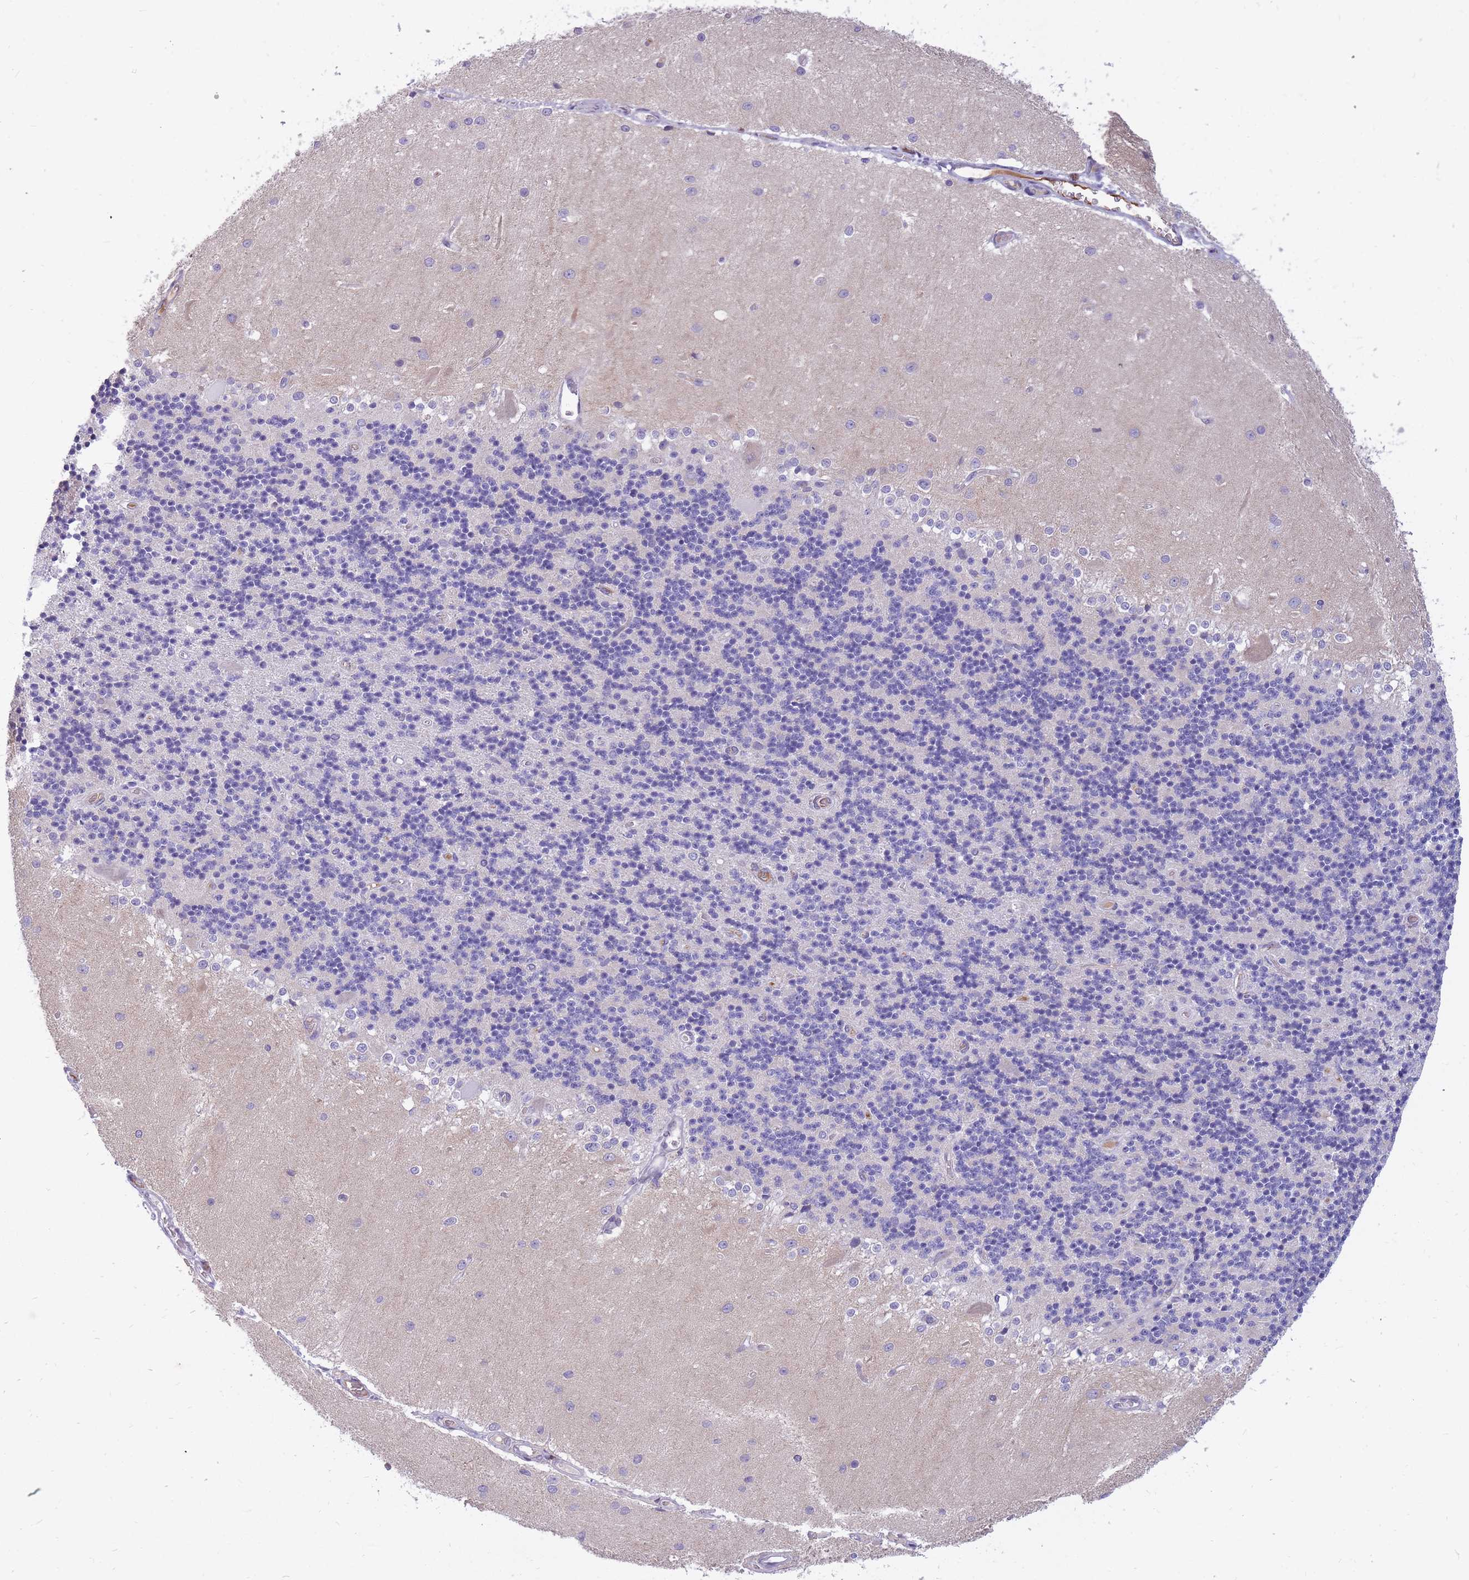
{"staining": {"intensity": "negative", "quantity": "none", "location": "none"}, "tissue": "cerebellum", "cell_type": "Cells in granular layer", "image_type": "normal", "snomed": [{"axis": "morphology", "description": "Normal tissue, NOS"}, {"axis": "topography", "description": "Cerebellum"}], "caption": "Protein analysis of unremarkable cerebellum reveals no significant staining in cells in granular layer. (DAB IHC, high magnification).", "gene": "HOOK2", "patient": {"sex": "female", "age": 29}}